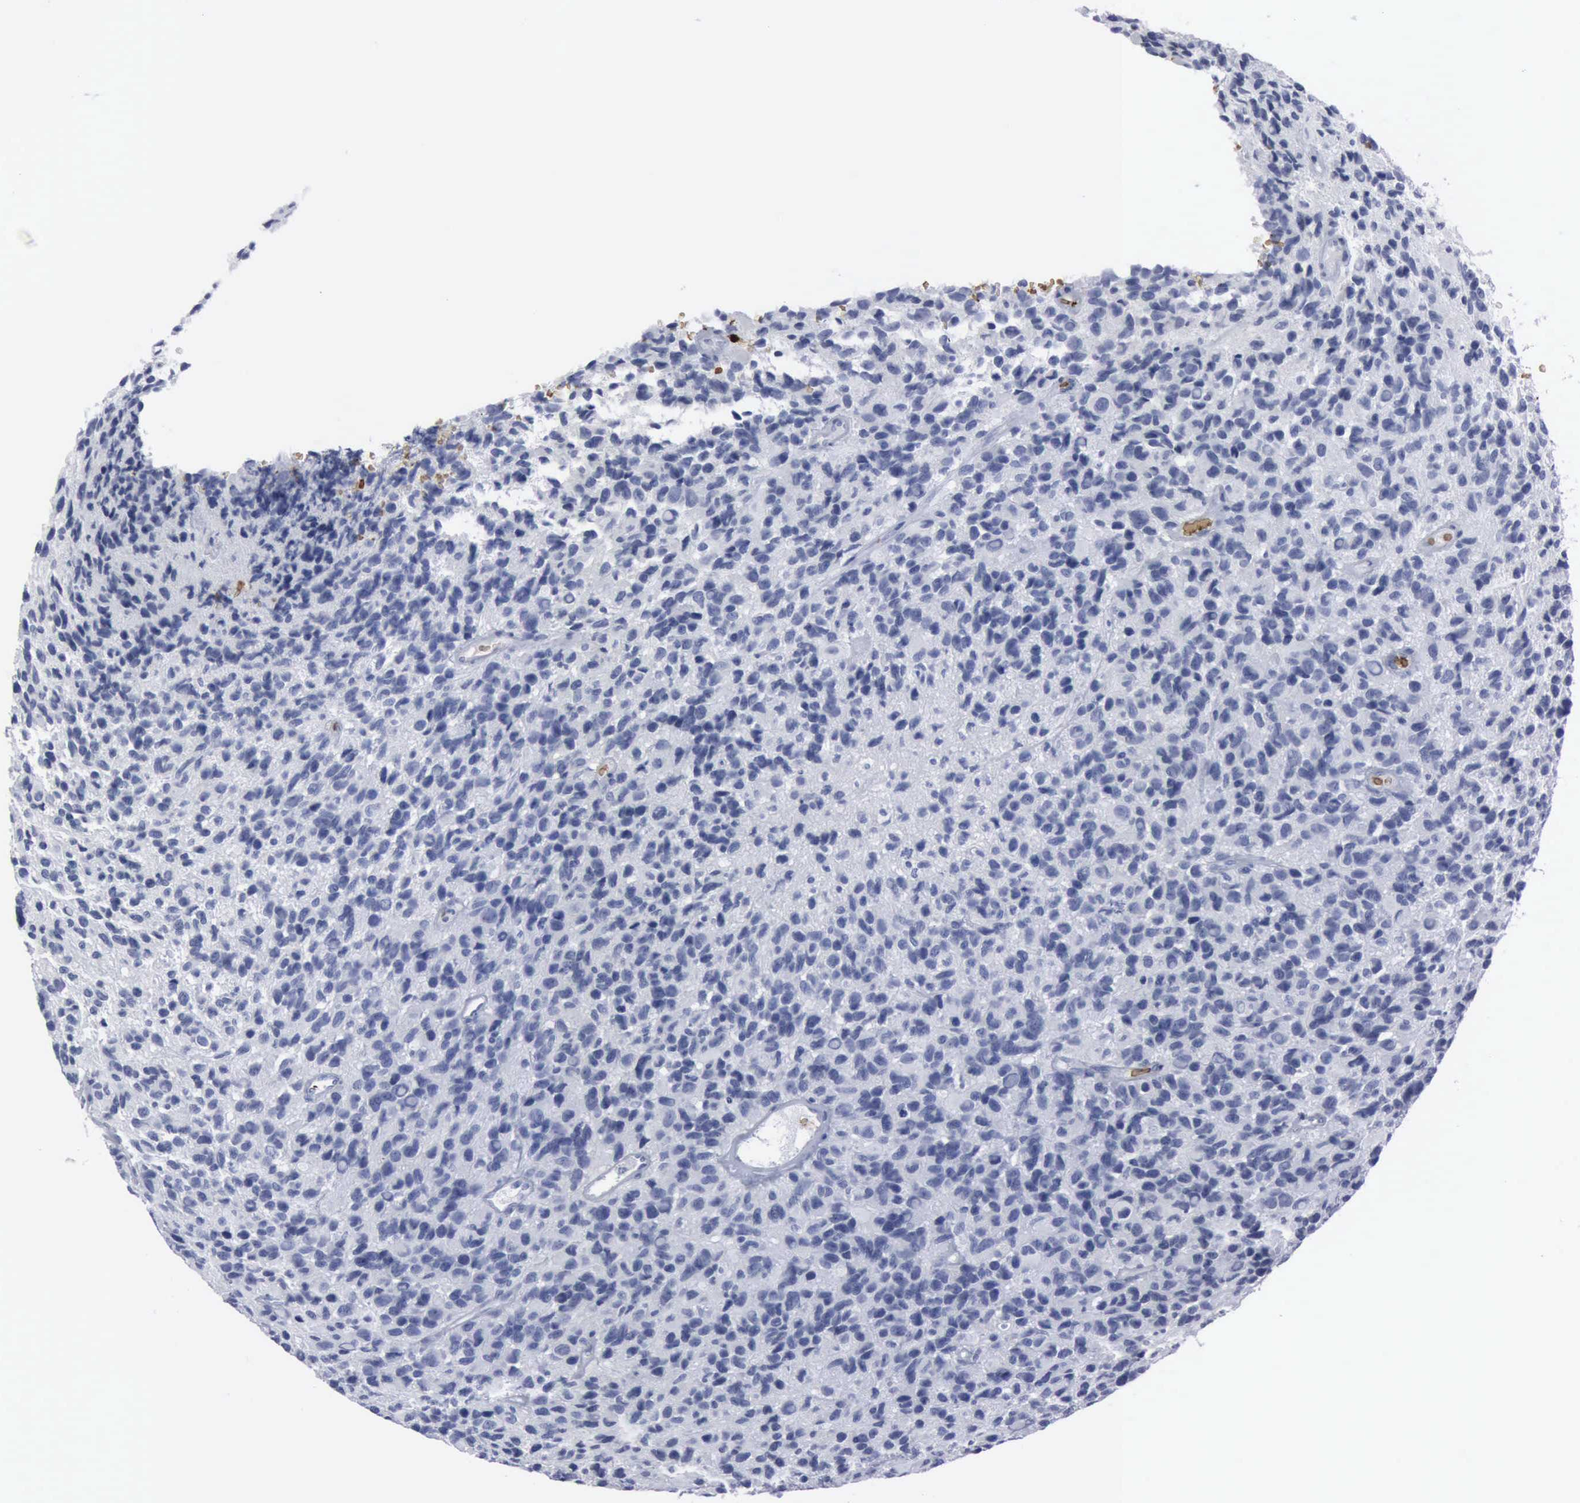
{"staining": {"intensity": "negative", "quantity": "none", "location": "none"}, "tissue": "glioma", "cell_type": "Tumor cells", "image_type": "cancer", "snomed": [{"axis": "morphology", "description": "Glioma, malignant, High grade"}, {"axis": "topography", "description": "Brain"}], "caption": "Immunohistochemistry (IHC) of malignant glioma (high-grade) reveals no positivity in tumor cells. Nuclei are stained in blue.", "gene": "TGFB1", "patient": {"sex": "male", "age": 77}}